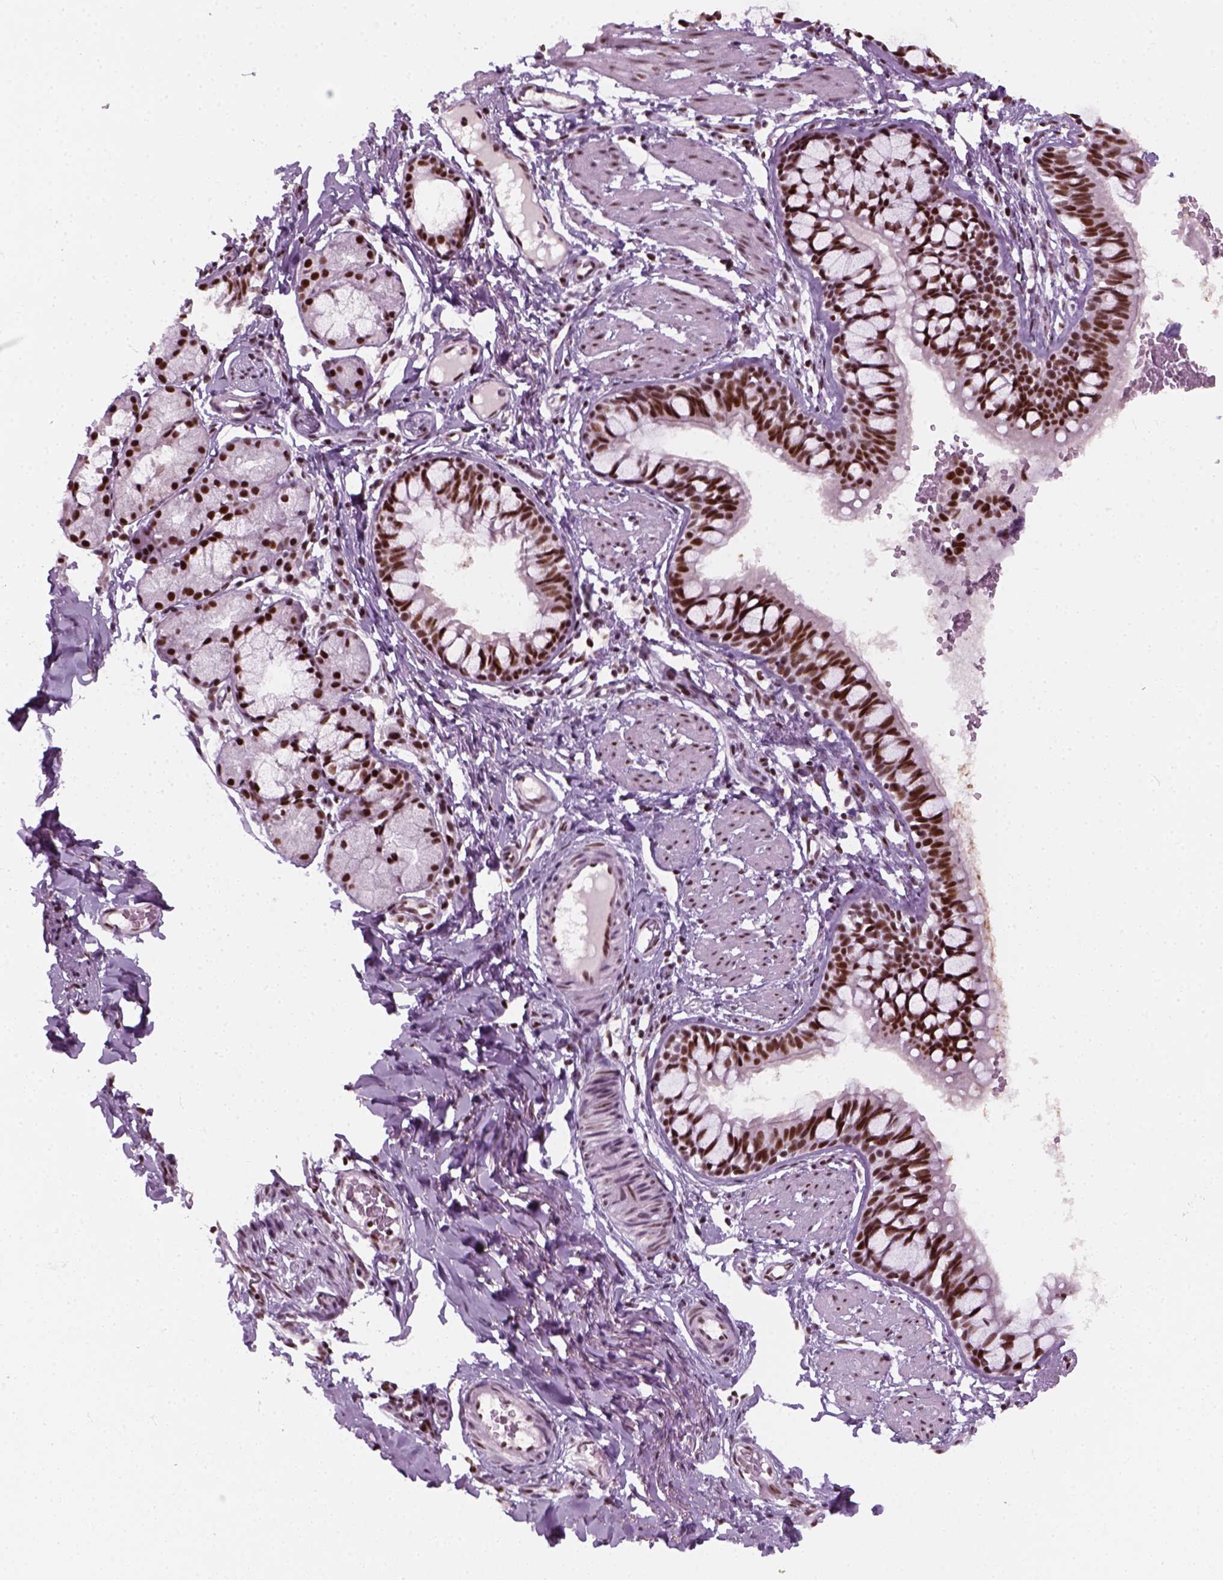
{"staining": {"intensity": "strong", "quantity": ">75%", "location": "nuclear"}, "tissue": "bronchus", "cell_type": "Respiratory epithelial cells", "image_type": "normal", "snomed": [{"axis": "morphology", "description": "Normal tissue, NOS"}, {"axis": "topography", "description": "Bronchus"}], "caption": "This micrograph displays immunohistochemistry staining of normal bronchus, with high strong nuclear expression in about >75% of respiratory epithelial cells.", "gene": "GTF2F1", "patient": {"sex": "male", "age": 1}}